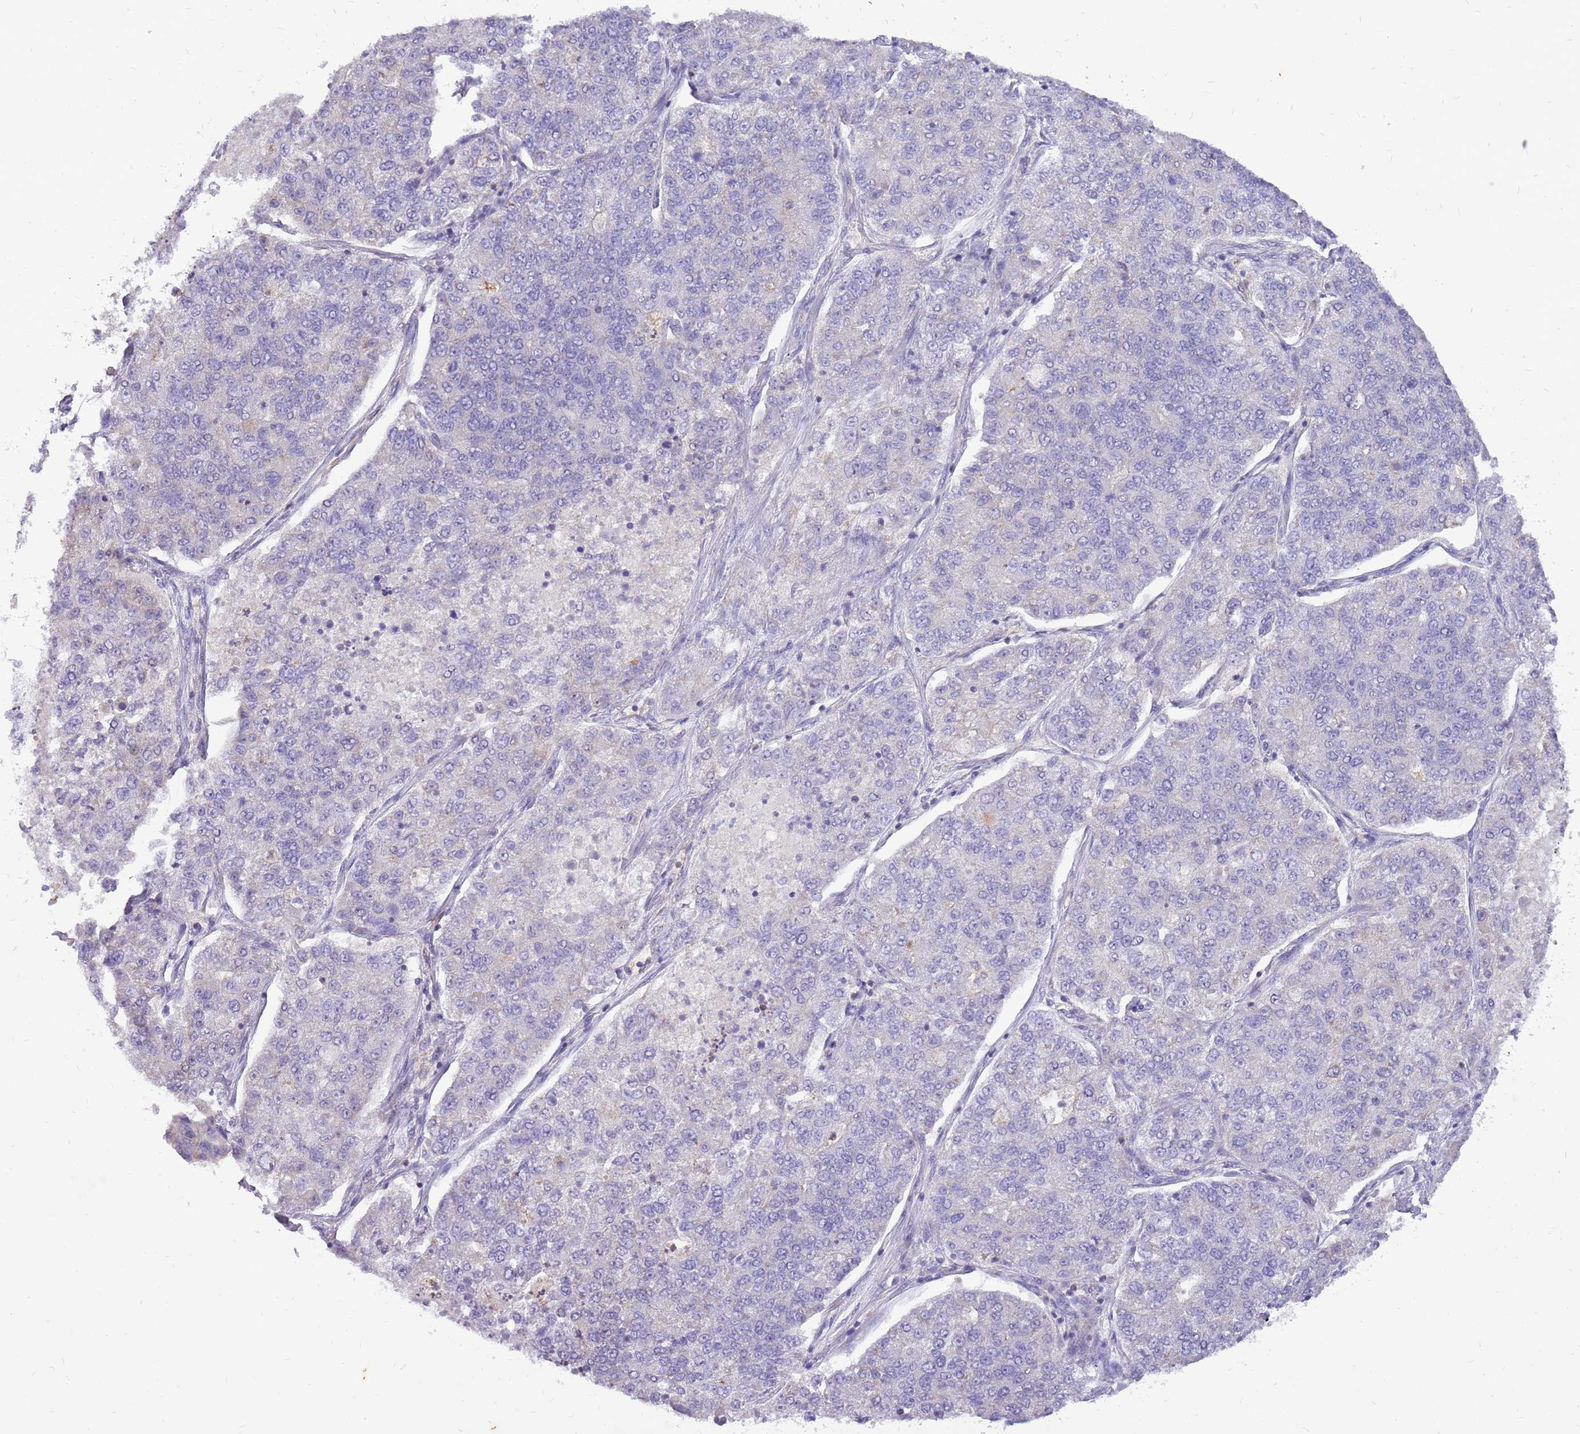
{"staining": {"intensity": "negative", "quantity": "none", "location": "none"}, "tissue": "lung cancer", "cell_type": "Tumor cells", "image_type": "cancer", "snomed": [{"axis": "morphology", "description": "Adenocarcinoma, NOS"}, {"axis": "topography", "description": "Lung"}], "caption": "Lung adenocarcinoma was stained to show a protein in brown. There is no significant expression in tumor cells.", "gene": "WDR90", "patient": {"sex": "male", "age": 49}}